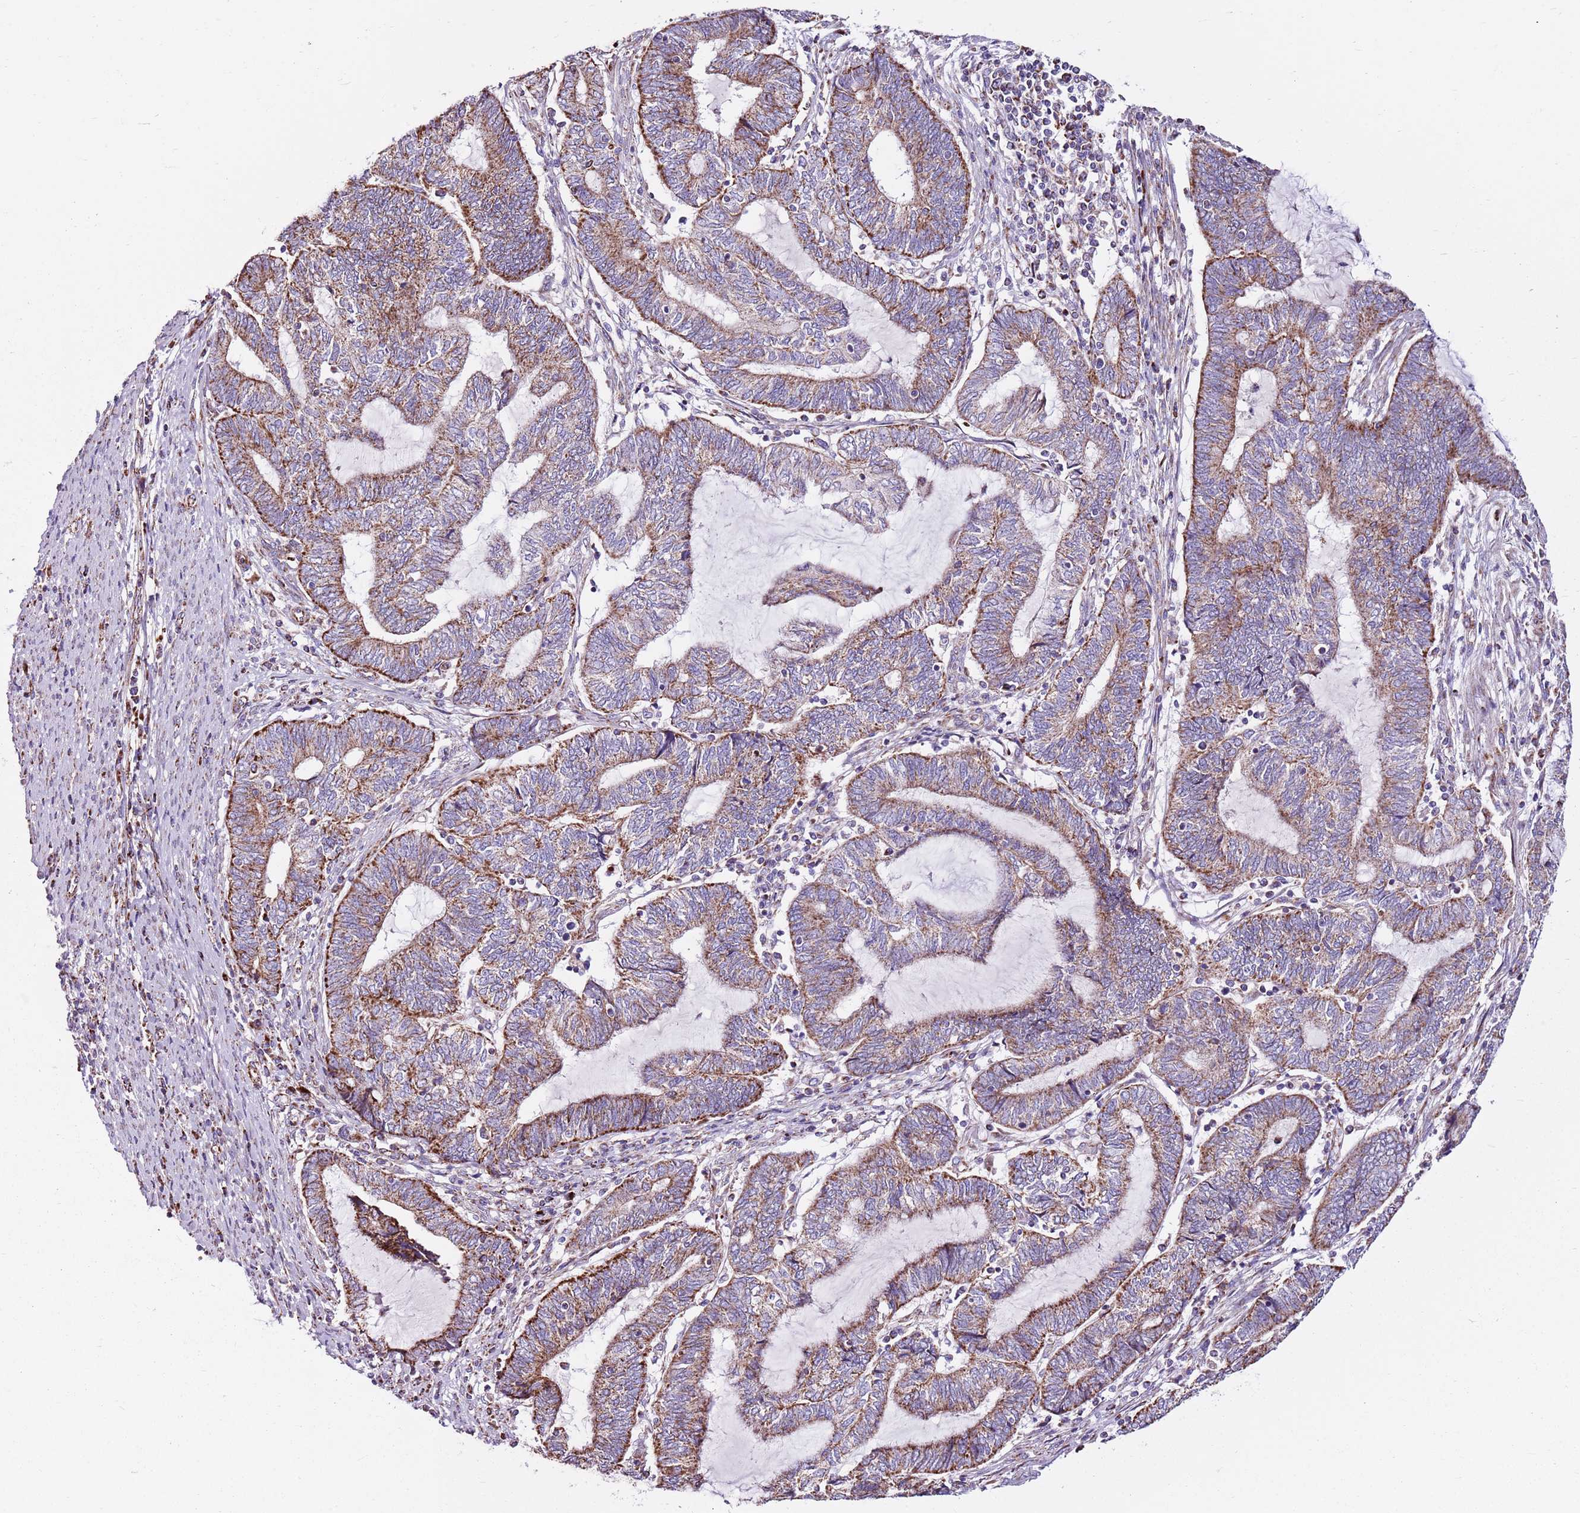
{"staining": {"intensity": "moderate", "quantity": ">75%", "location": "cytoplasmic/membranous"}, "tissue": "endometrial cancer", "cell_type": "Tumor cells", "image_type": "cancer", "snomed": [{"axis": "morphology", "description": "Adenocarcinoma, NOS"}, {"axis": "topography", "description": "Uterus"}, {"axis": "topography", "description": "Endometrium"}], "caption": "A histopathology image of adenocarcinoma (endometrial) stained for a protein demonstrates moderate cytoplasmic/membranous brown staining in tumor cells.", "gene": "HECTD4", "patient": {"sex": "female", "age": 70}}